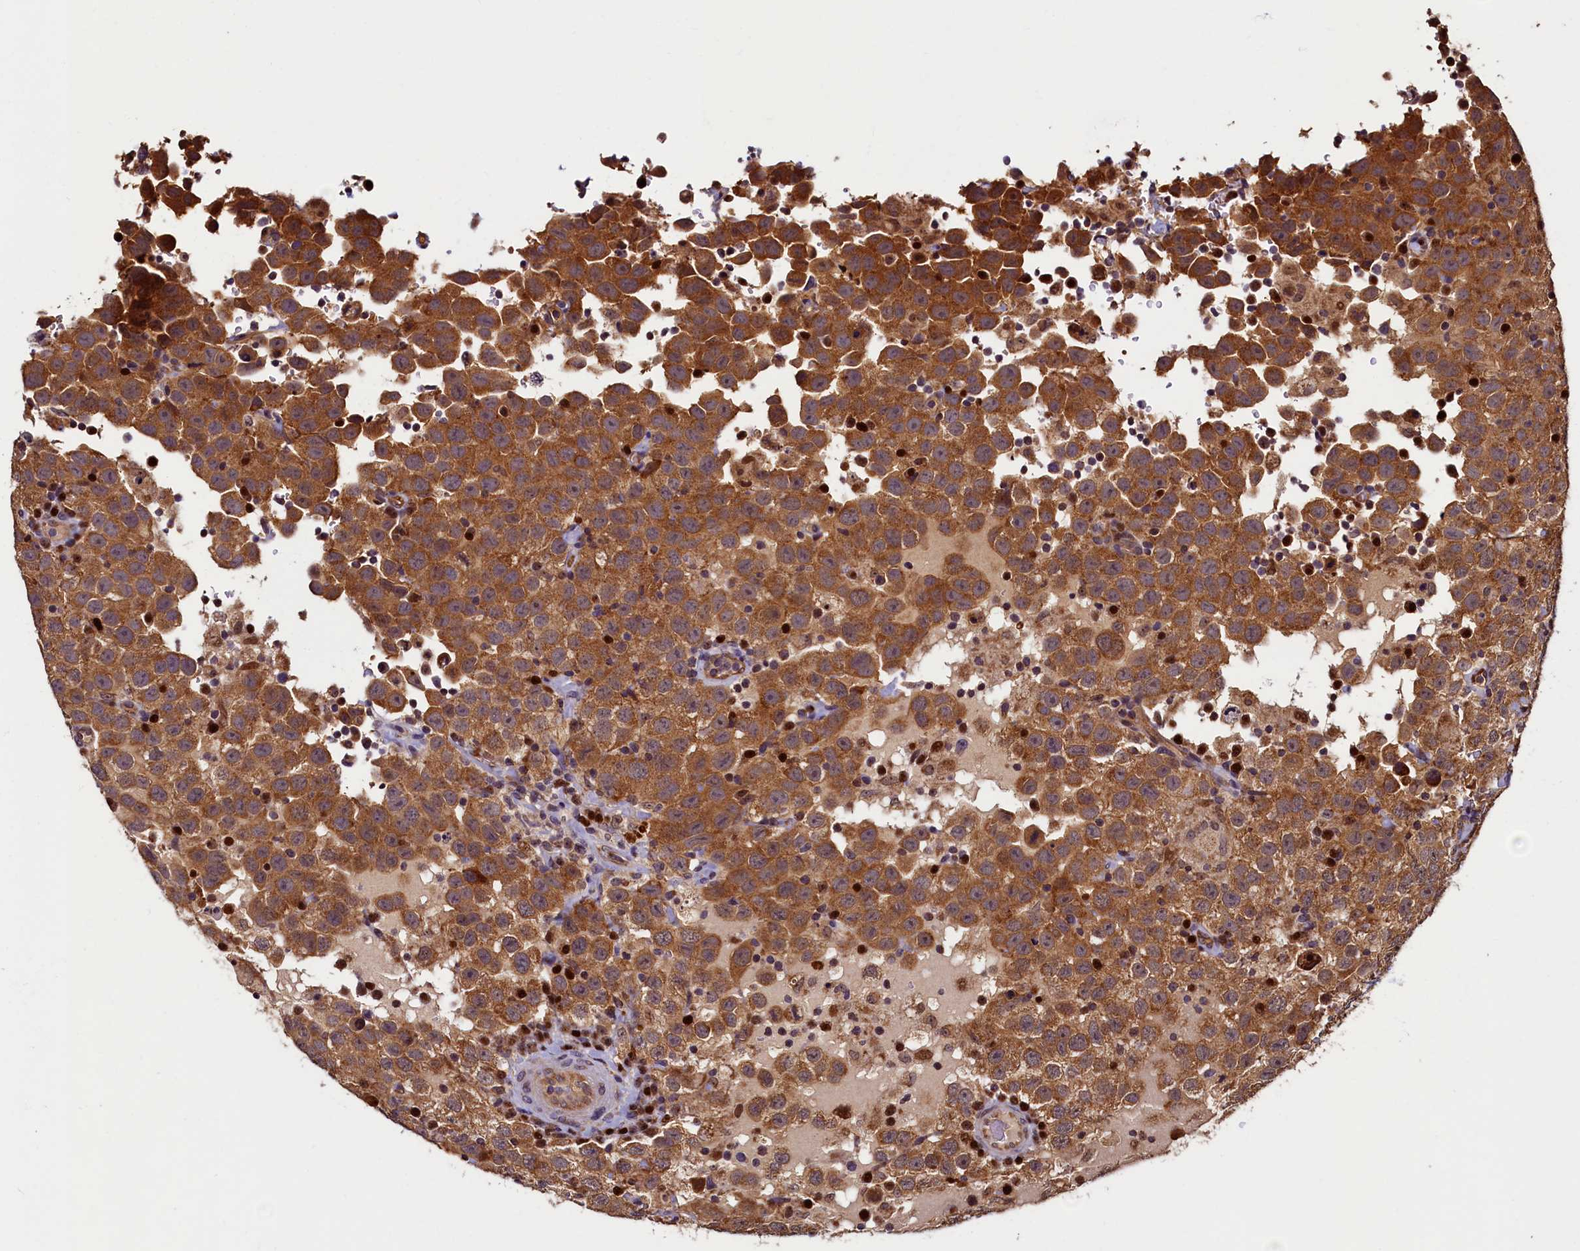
{"staining": {"intensity": "moderate", "quantity": ">75%", "location": "cytoplasmic/membranous"}, "tissue": "testis cancer", "cell_type": "Tumor cells", "image_type": "cancer", "snomed": [{"axis": "morphology", "description": "Seminoma, NOS"}, {"axis": "topography", "description": "Testis"}], "caption": "About >75% of tumor cells in human testis cancer display moderate cytoplasmic/membranous protein staining as visualized by brown immunohistochemical staining.", "gene": "NCKAP5L", "patient": {"sex": "male", "age": 41}}